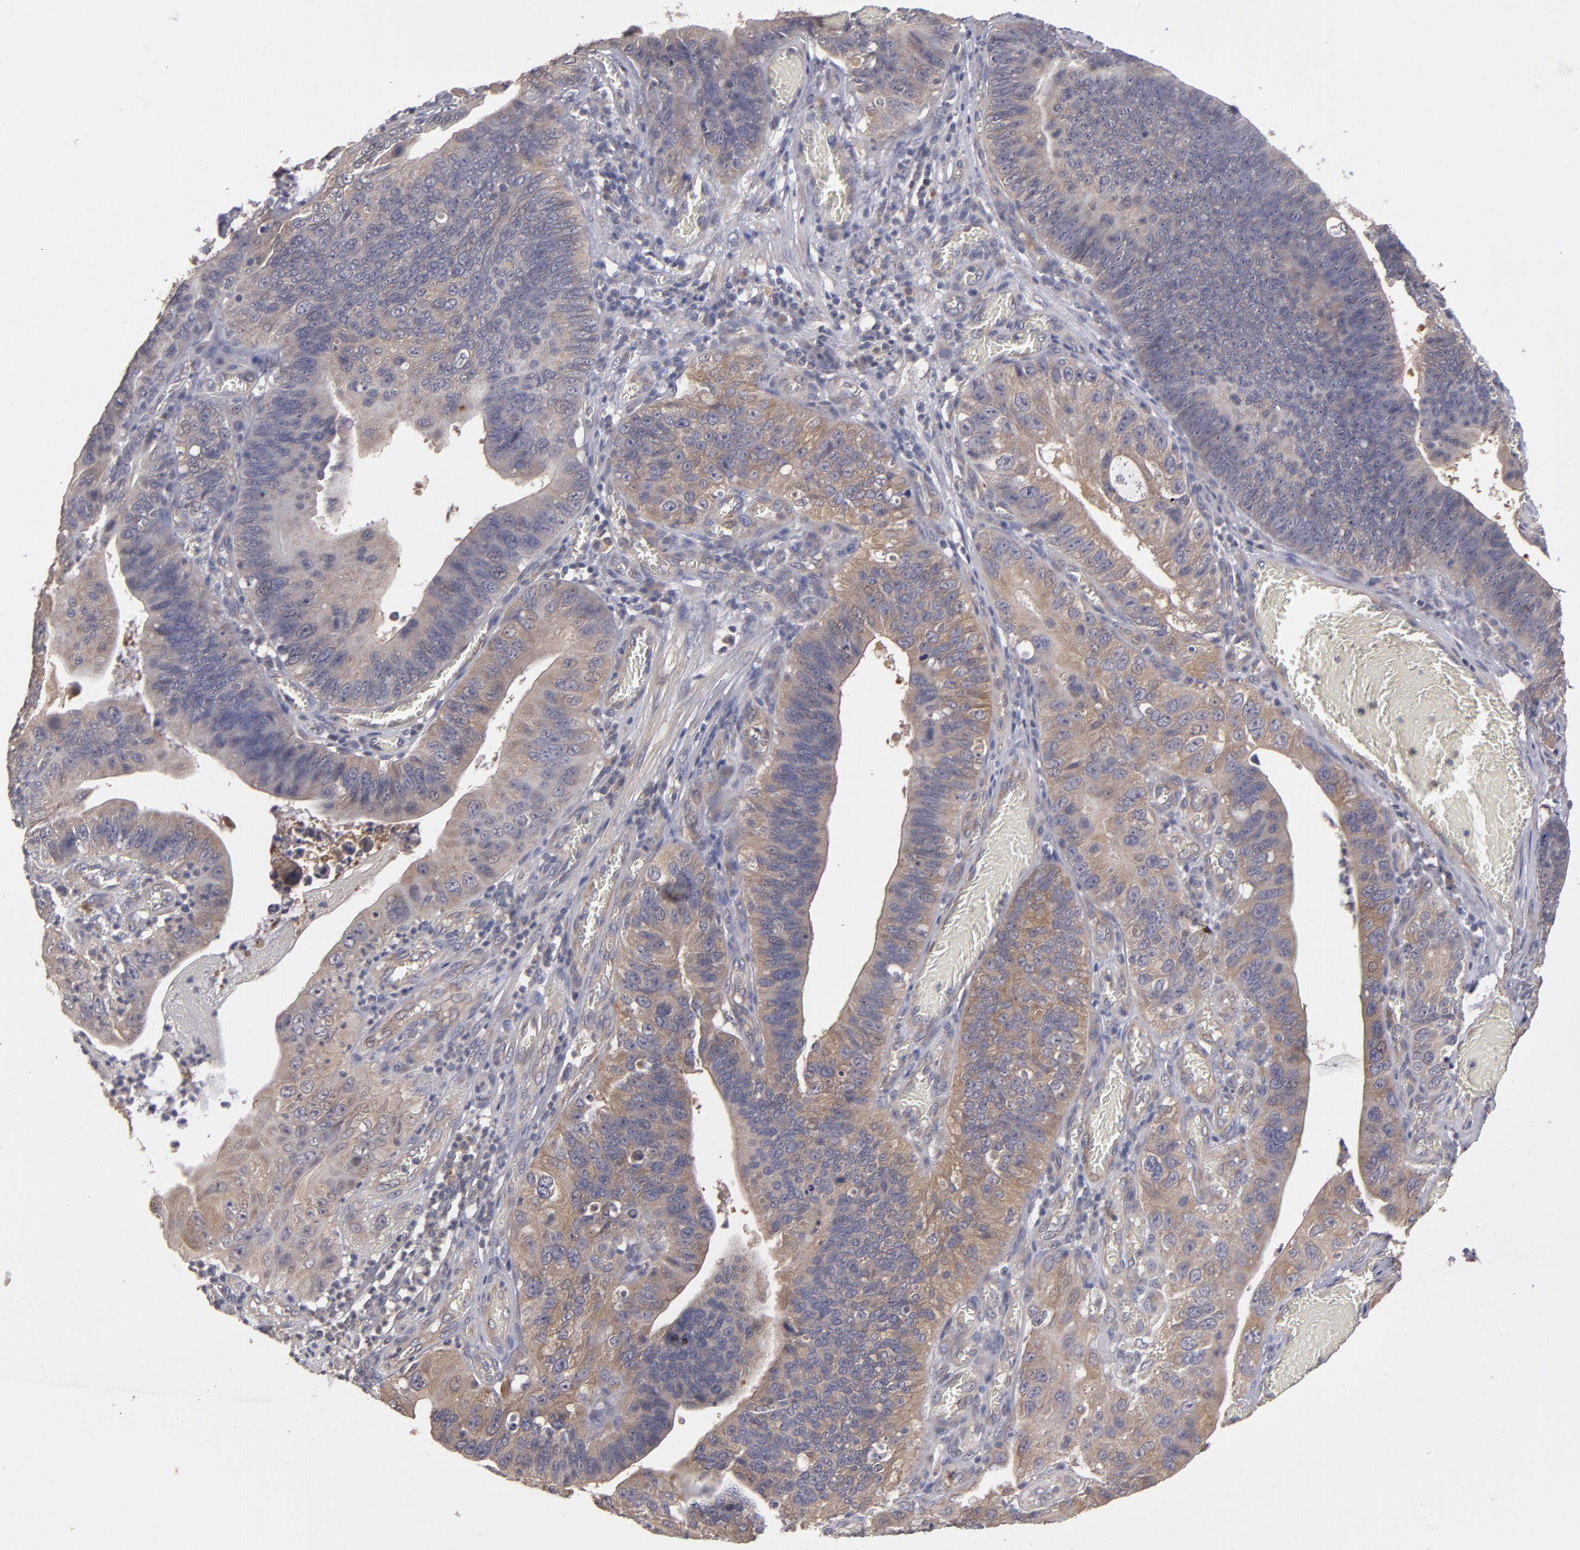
{"staining": {"intensity": "weak", "quantity": ">75%", "location": "cytoplasmic/membranous"}, "tissue": "stomach cancer", "cell_type": "Tumor cells", "image_type": "cancer", "snomed": [{"axis": "morphology", "description": "Adenocarcinoma, NOS"}, {"axis": "topography", "description": "Stomach"}, {"axis": "topography", "description": "Gastric cardia"}], "caption": "IHC (DAB (3,3'-diaminobenzidine)) staining of human stomach cancer exhibits weak cytoplasmic/membranous protein positivity in about >75% of tumor cells.", "gene": "CTSO", "patient": {"sex": "male", "age": 59}}